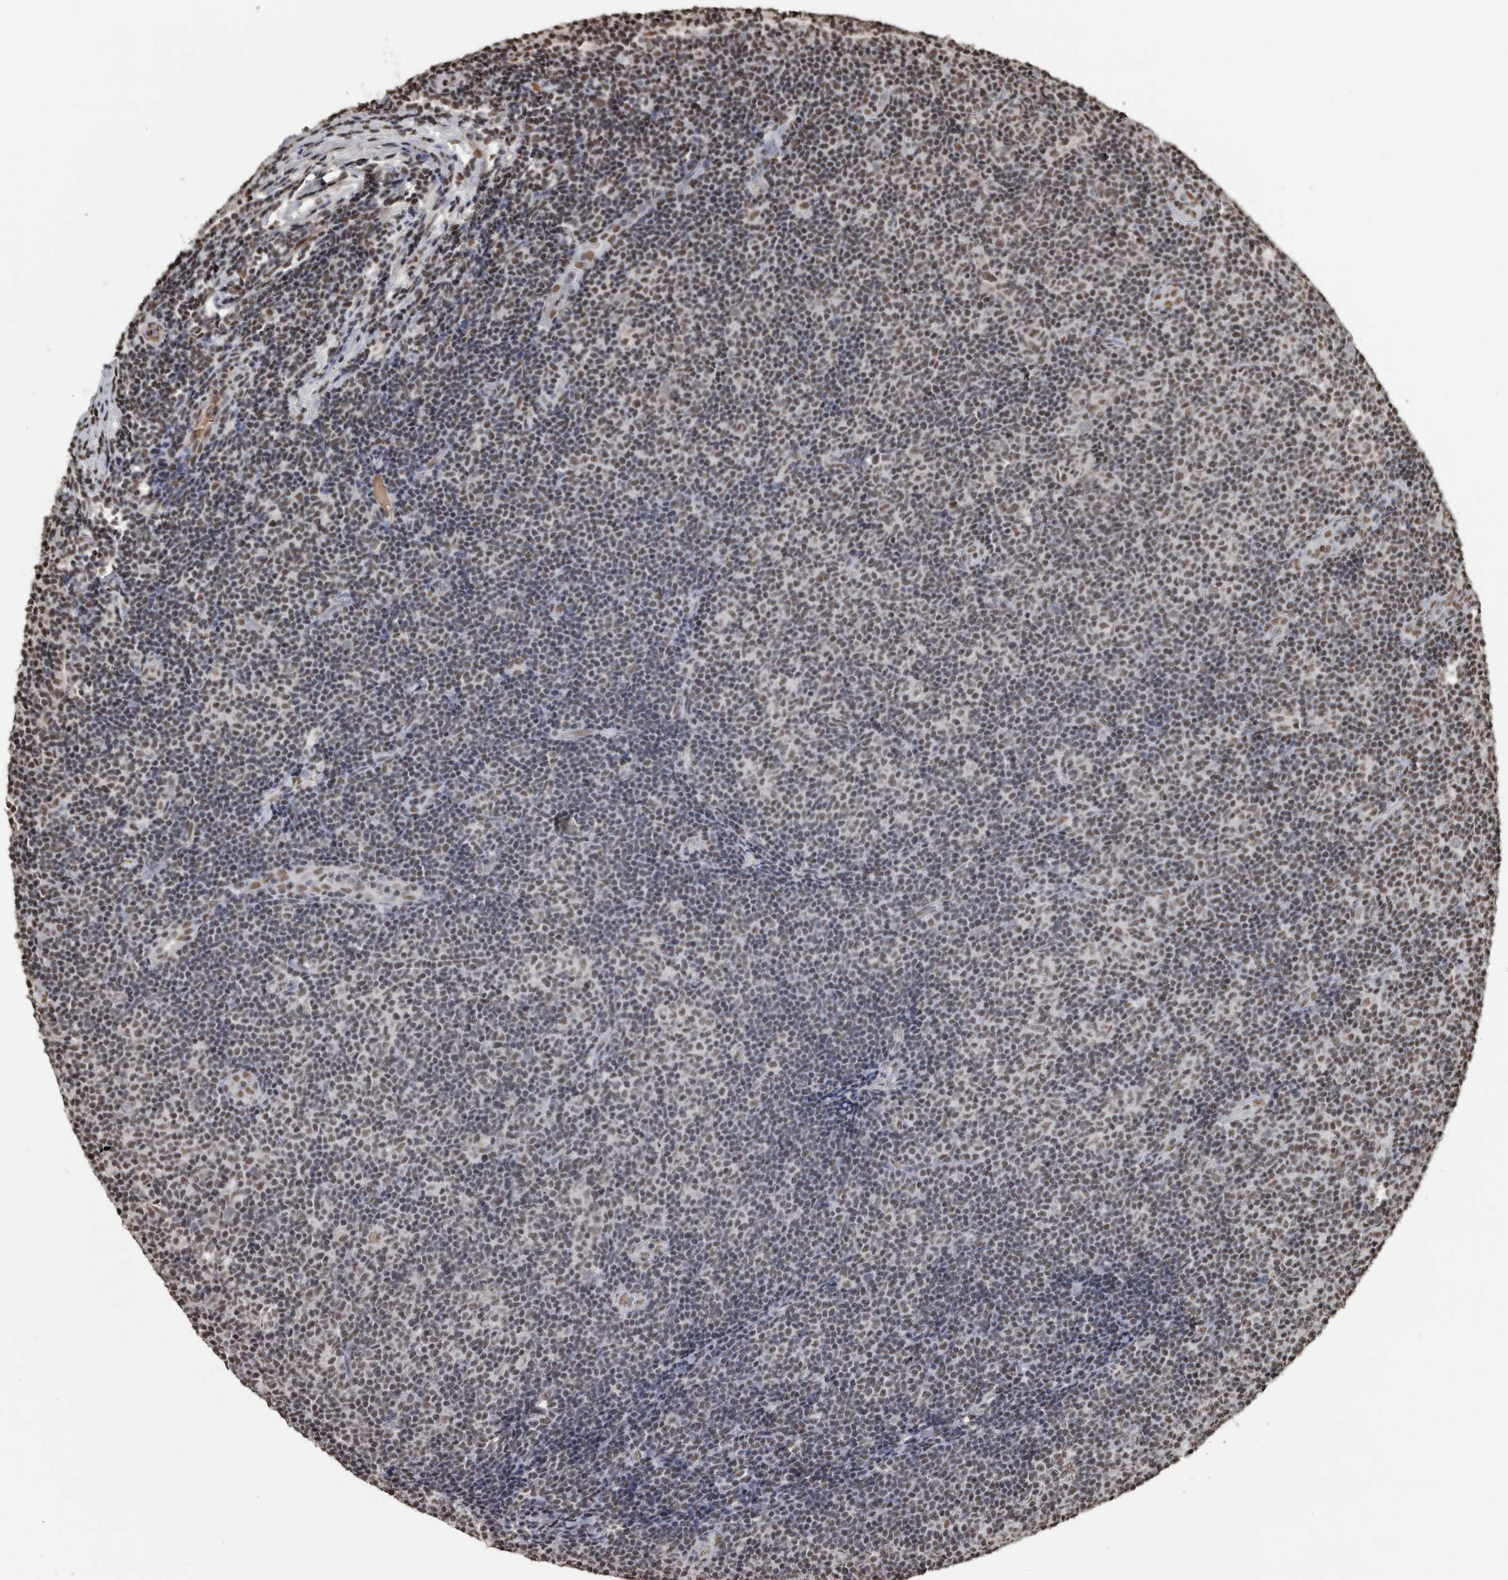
{"staining": {"intensity": "weak", "quantity": ">75%", "location": "nuclear"}, "tissue": "lymphoma", "cell_type": "Tumor cells", "image_type": "cancer", "snomed": [{"axis": "morphology", "description": "Malignant lymphoma, non-Hodgkin's type, Low grade"}, {"axis": "topography", "description": "Lymph node"}], "caption": "Lymphoma tissue exhibits weak nuclear positivity in approximately >75% of tumor cells", "gene": "TGS1", "patient": {"sex": "male", "age": 83}}